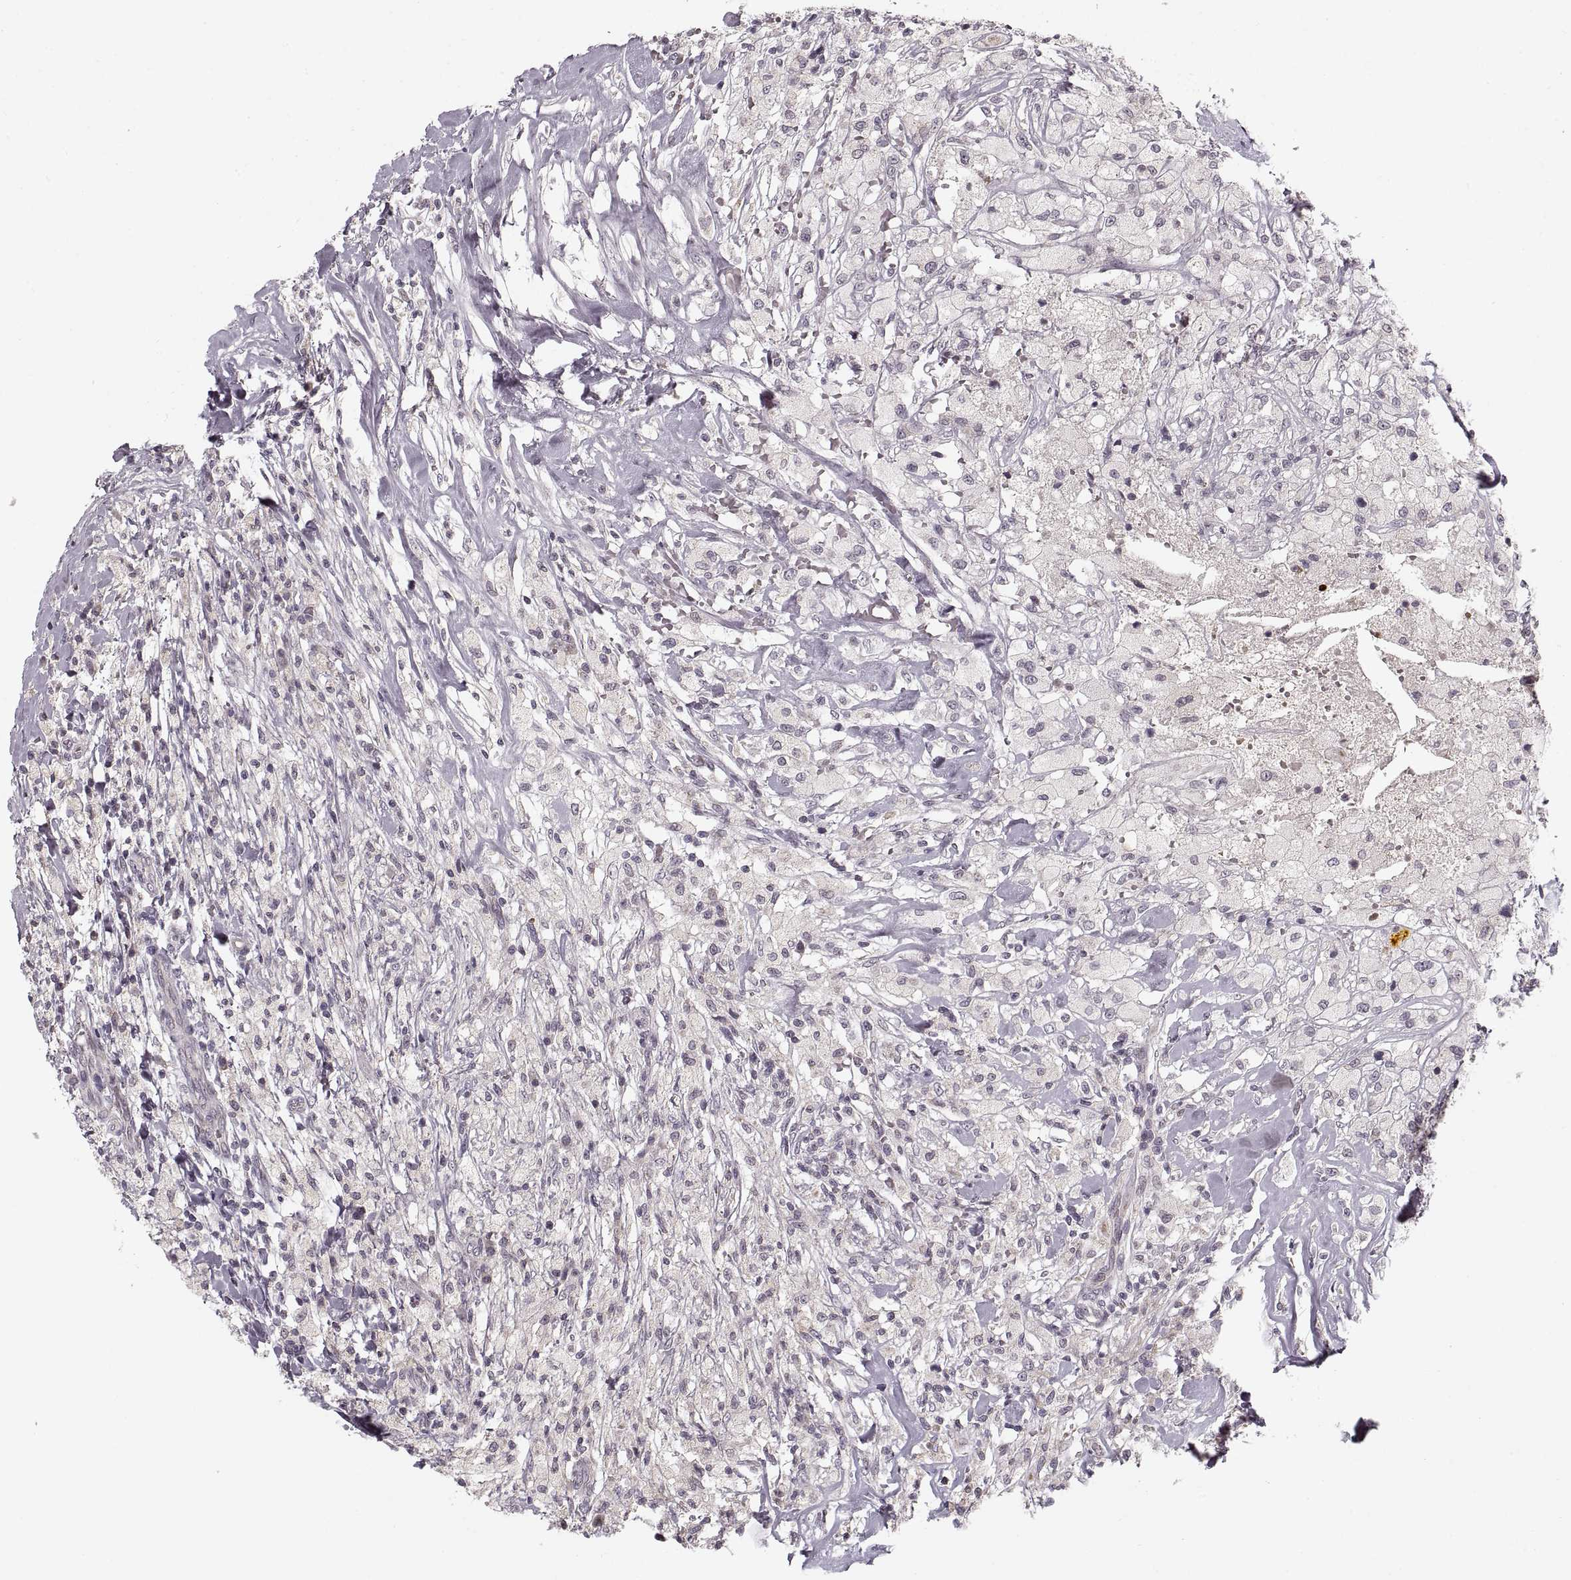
{"staining": {"intensity": "negative", "quantity": "none", "location": "none"}, "tissue": "testis cancer", "cell_type": "Tumor cells", "image_type": "cancer", "snomed": [{"axis": "morphology", "description": "Necrosis, NOS"}, {"axis": "morphology", "description": "Carcinoma, Embryonal, NOS"}, {"axis": "topography", "description": "Testis"}], "caption": "Immunohistochemistry photomicrograph of human testis cancer stained for a protein (brown), which displays no staining in tumor cells.", "gene": "ASIC3", "patient": {"sex": "male", "age": 19}}